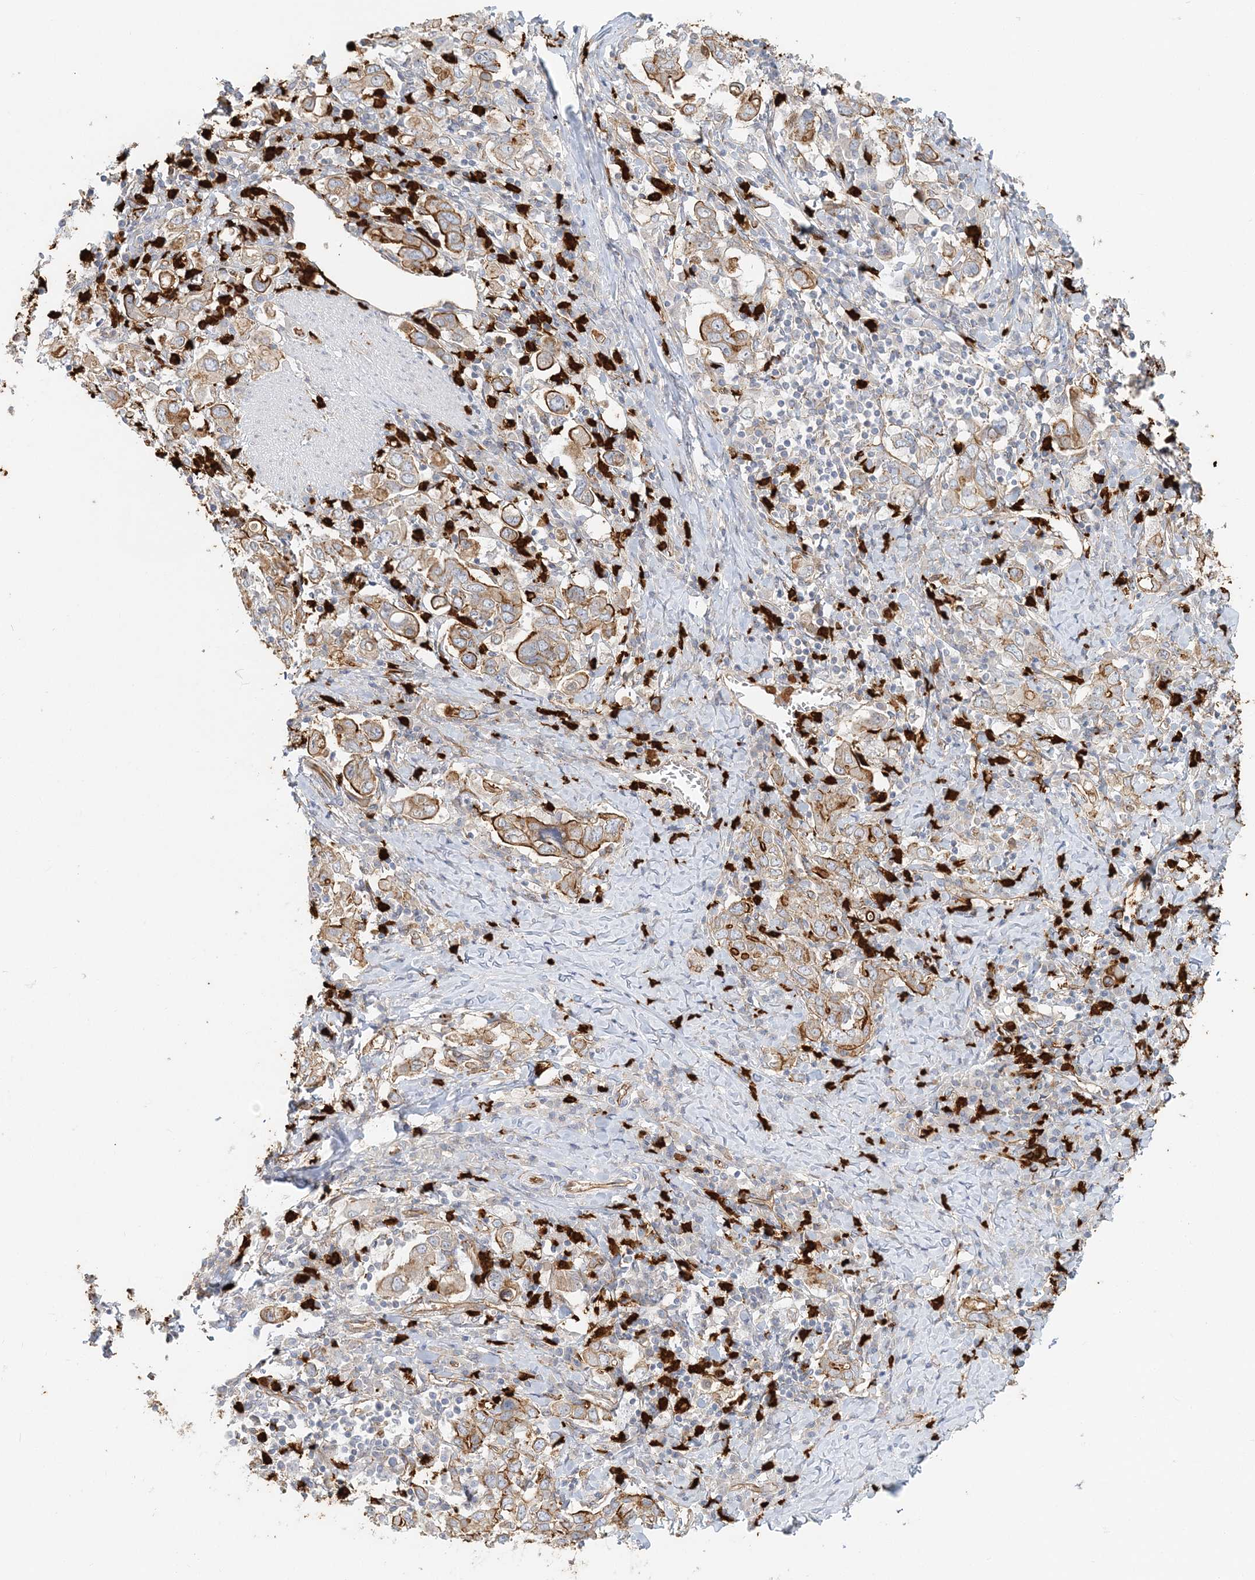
{"staining": {"intensity": "moderate", "quantity": ">75%", "location": "cytoplasmic/membranous"}, "tissue": "stomach cancer", "cell_type": "Tumor cells", "image_type": "cancer", "snomed": [{"axis": "morphology", "description": "Adenocarcinoma, NOS"}, {"axis": "topography", "description": "Stomach, upper"}], "caption": "DAB immunohistochemical staining of stomach adenocarcinoma exhibits moderate cytoplasmic/membranous protein staining in about >75% of tumor cells. (brown staining indicates protein expression, while blue staining denotes nuclei).", "gene": "DNAH1", "patient": {"sex": "male", "age": 62}}